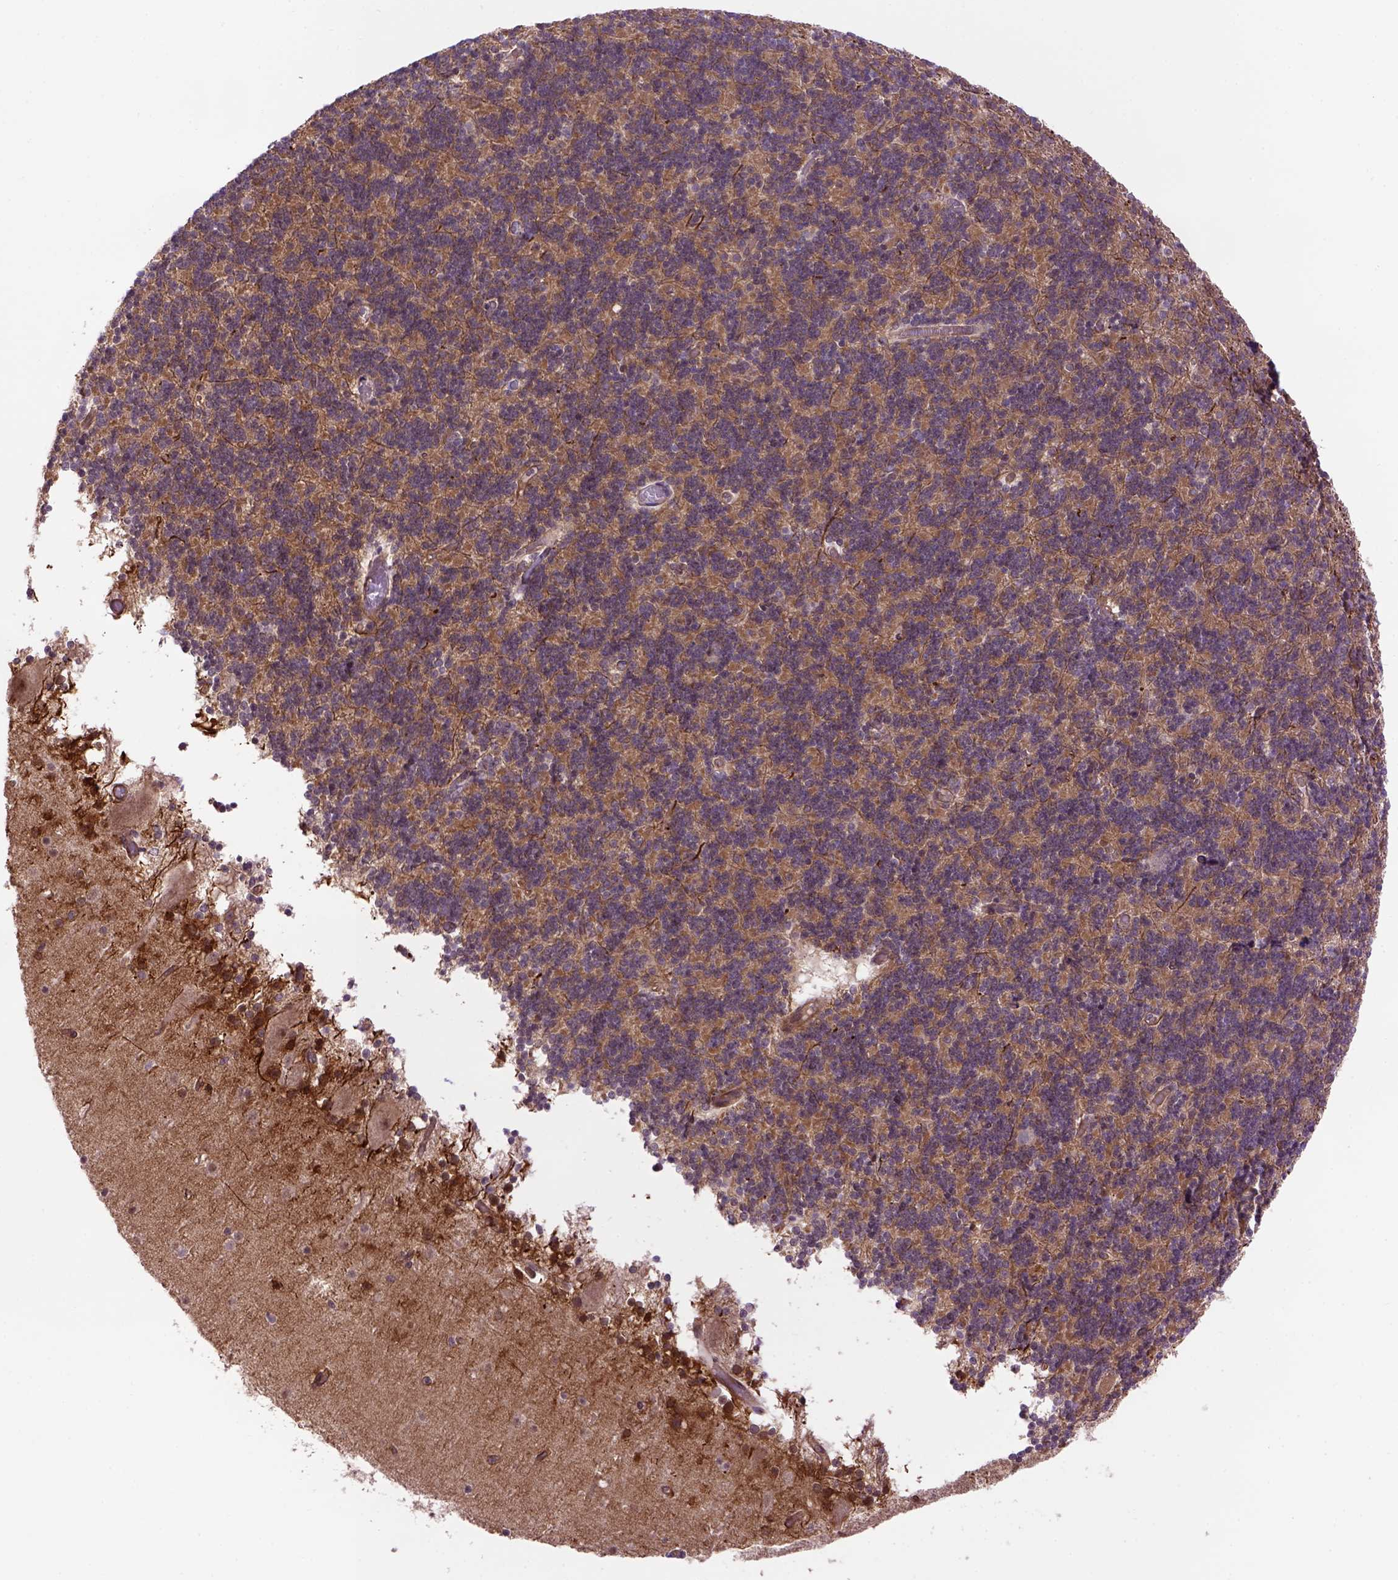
{"staining": {"intensity": "moderate", "quantity": ">75%", "location": "cytoplasmic/membranous"}, "tissue": "cerebellum", "cell_type": "Cells in granular layer", "image_type": "normal", "snomed": [{"axis": "morphology", "description": "Normal tissue, NOS"}, {"axis": "topography", "description": "Cerebellum"}], "caption": "Unremarkable cerebellum was stained to show a protein in brown. There is medium levels of moderate cytoplasmic/membranous positivity in about >75% of cells in granular layer. Nuclei are stained in blue.", "gene": "CASKIN2", "patient": {"sex": "male", "age": 70}}